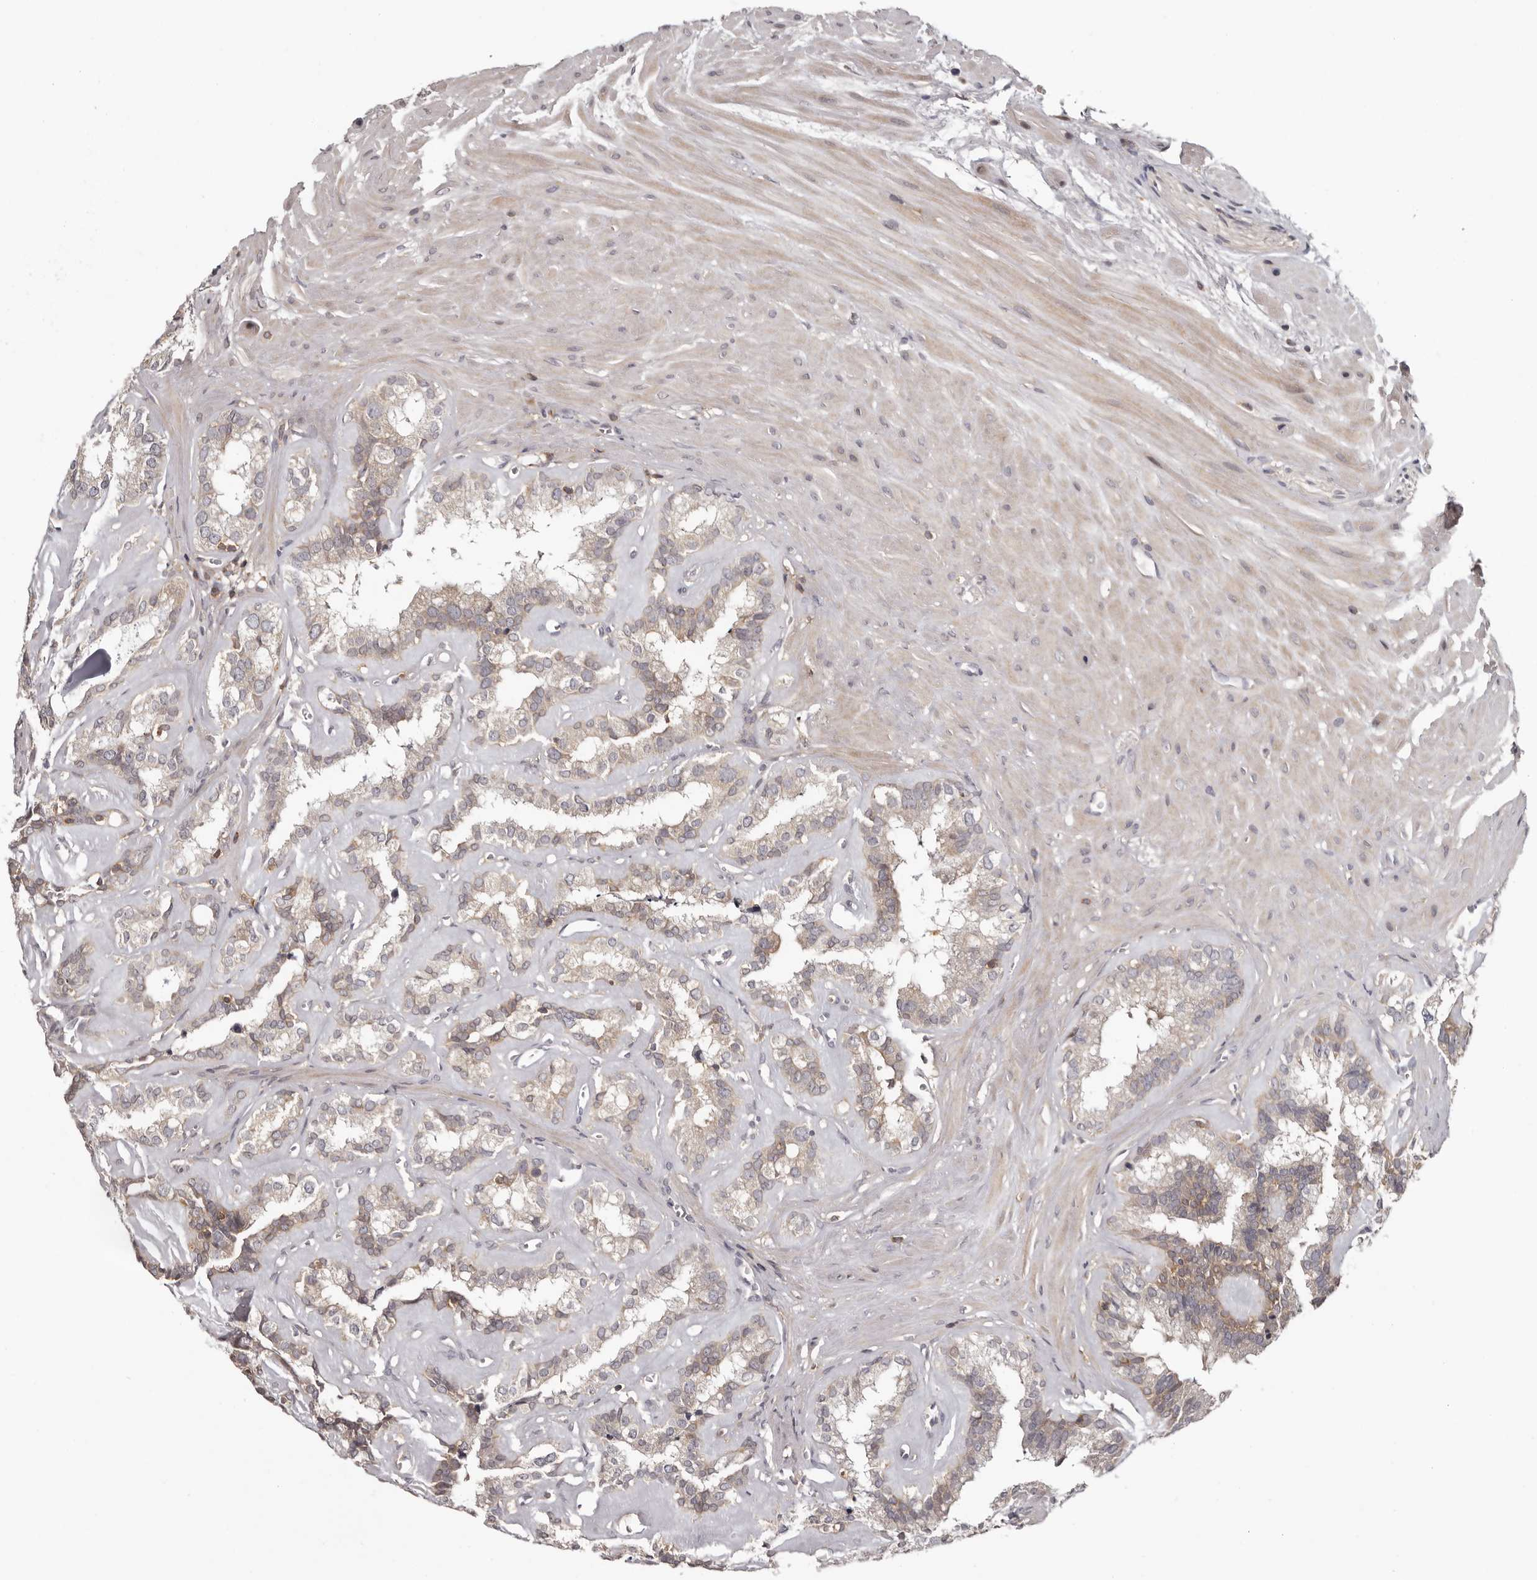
{"staining": {"intensity": "weak", "quantity": "25%-75%", "location": "cytoplasmic/membranous"}, "tissue": "seminal vesicle", "cell_type": "Glandular cells", "image_type": "normal", "snomed": [{"axis": "morphology", "description": "Normal tissue, NOS"}, {"axis": "topography", "description": "Prostate"}, {"axis": "topography", "description": "Seminal veicle"}], "caption": "This image displays immunohistochemistry staining of benign seminal vesicle, with low weak cytoplasmic/membranous positivity in about 25%-75% of glandular cells.", "gene": "ANKRD44", "patient": {"sex": "male", "age": 59}}